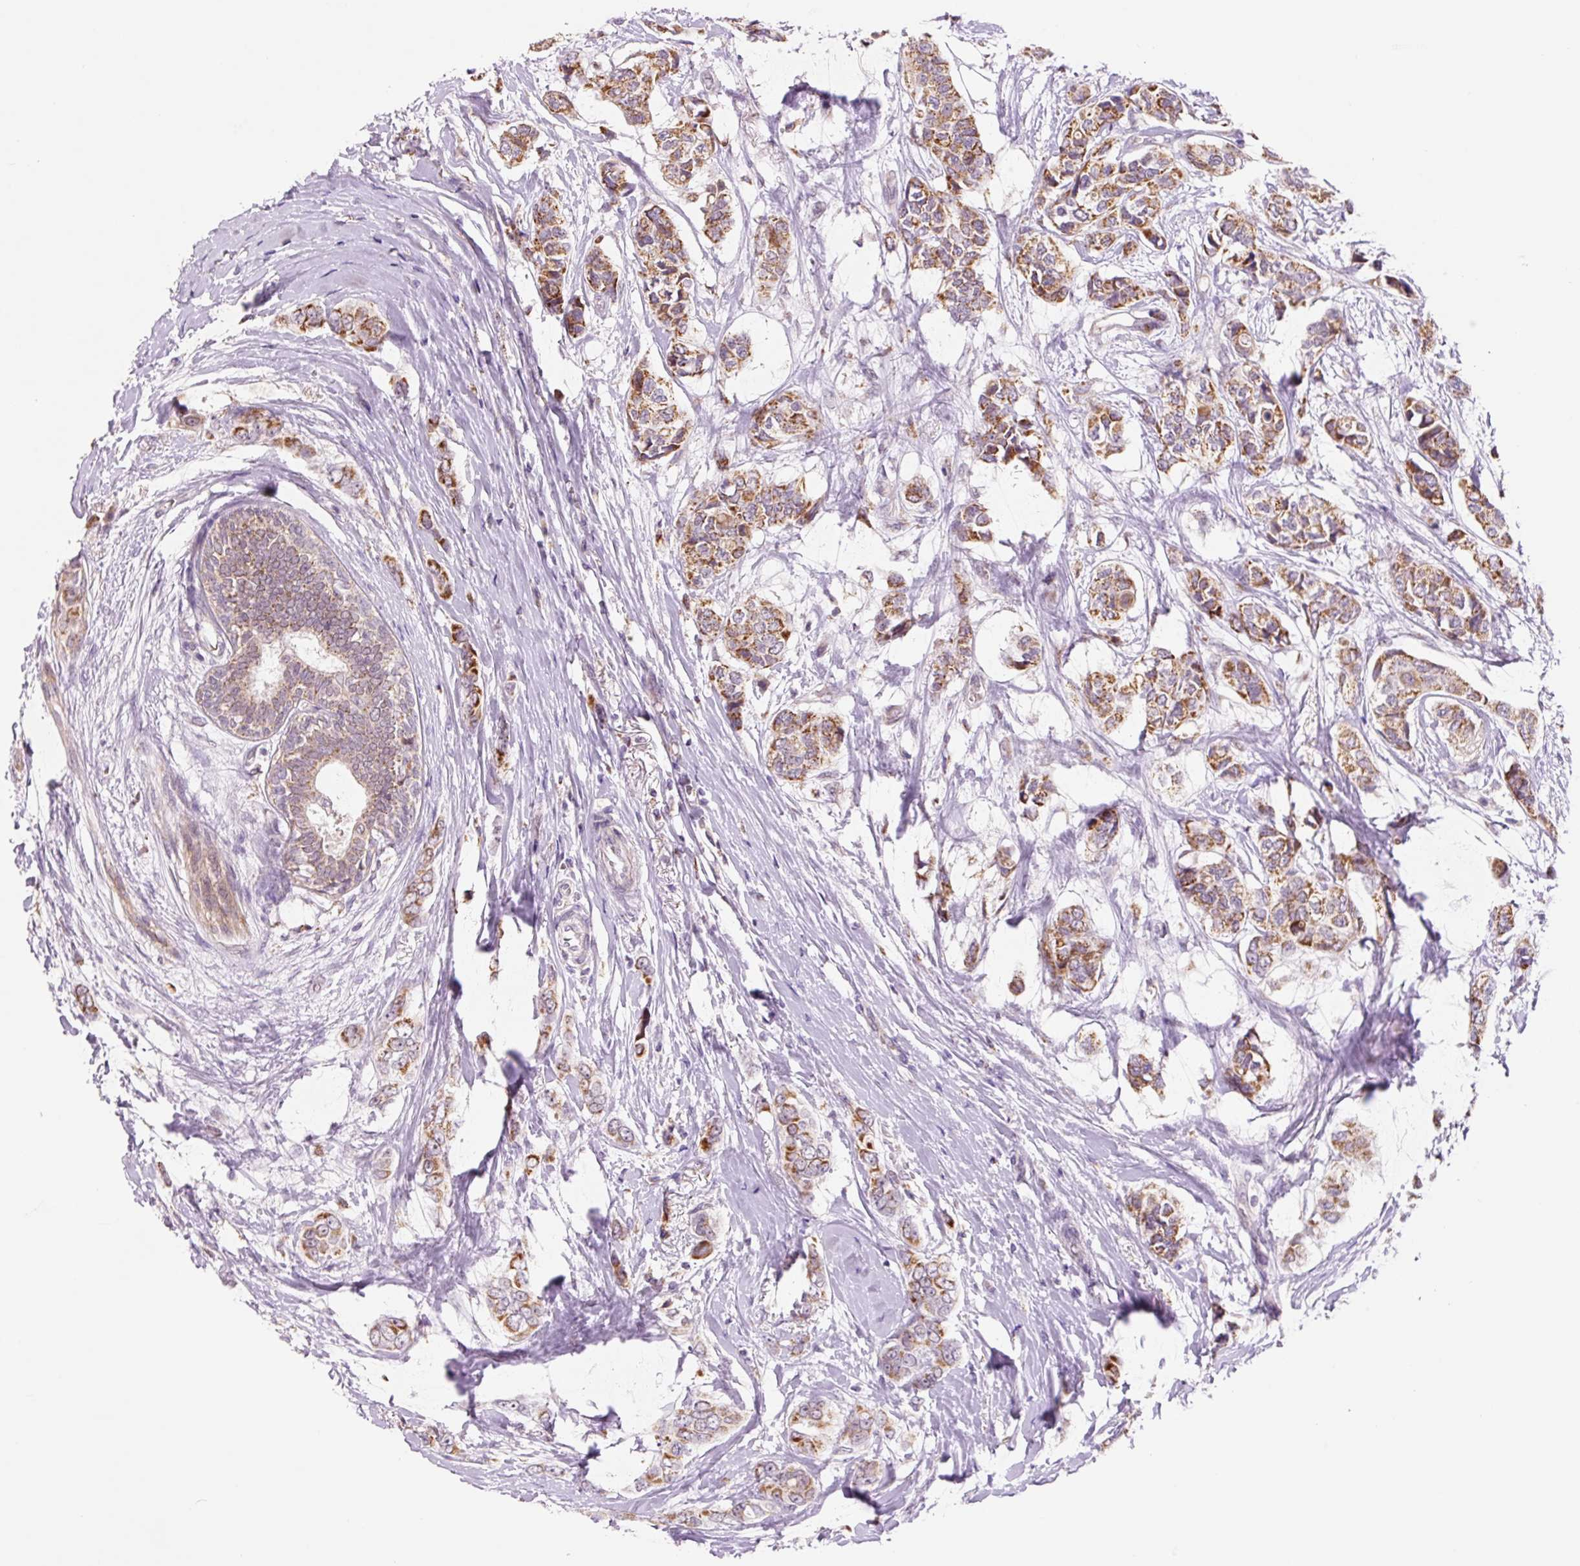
{"staining": {"intensity": "moderate", "quantity": ">75%", "location": "cytoplasmic/membranous"}, "tissue": "breast cancer", "cell_type": "Tumor cells", "image_type": "cancer", "snomed": [{"axis": "morphology", "description": "Lobular carcinoma"}, {"axis": "topography", "description": "Breast"}], "caption": "An immunohistochemistry (IHC) micrograph of tumor tissue is shown. Protein staining in brown highlights moderate cytoplasmic/membranous positivity in lobular carcinoma (breast) within tumor cells. The staining was performed using DAB, with brown indicating positive protein expression. Nuclei are stained blue with hematoxylin.", "gene": "PCK2", "patient": {"sex": "female", "age": 51}}